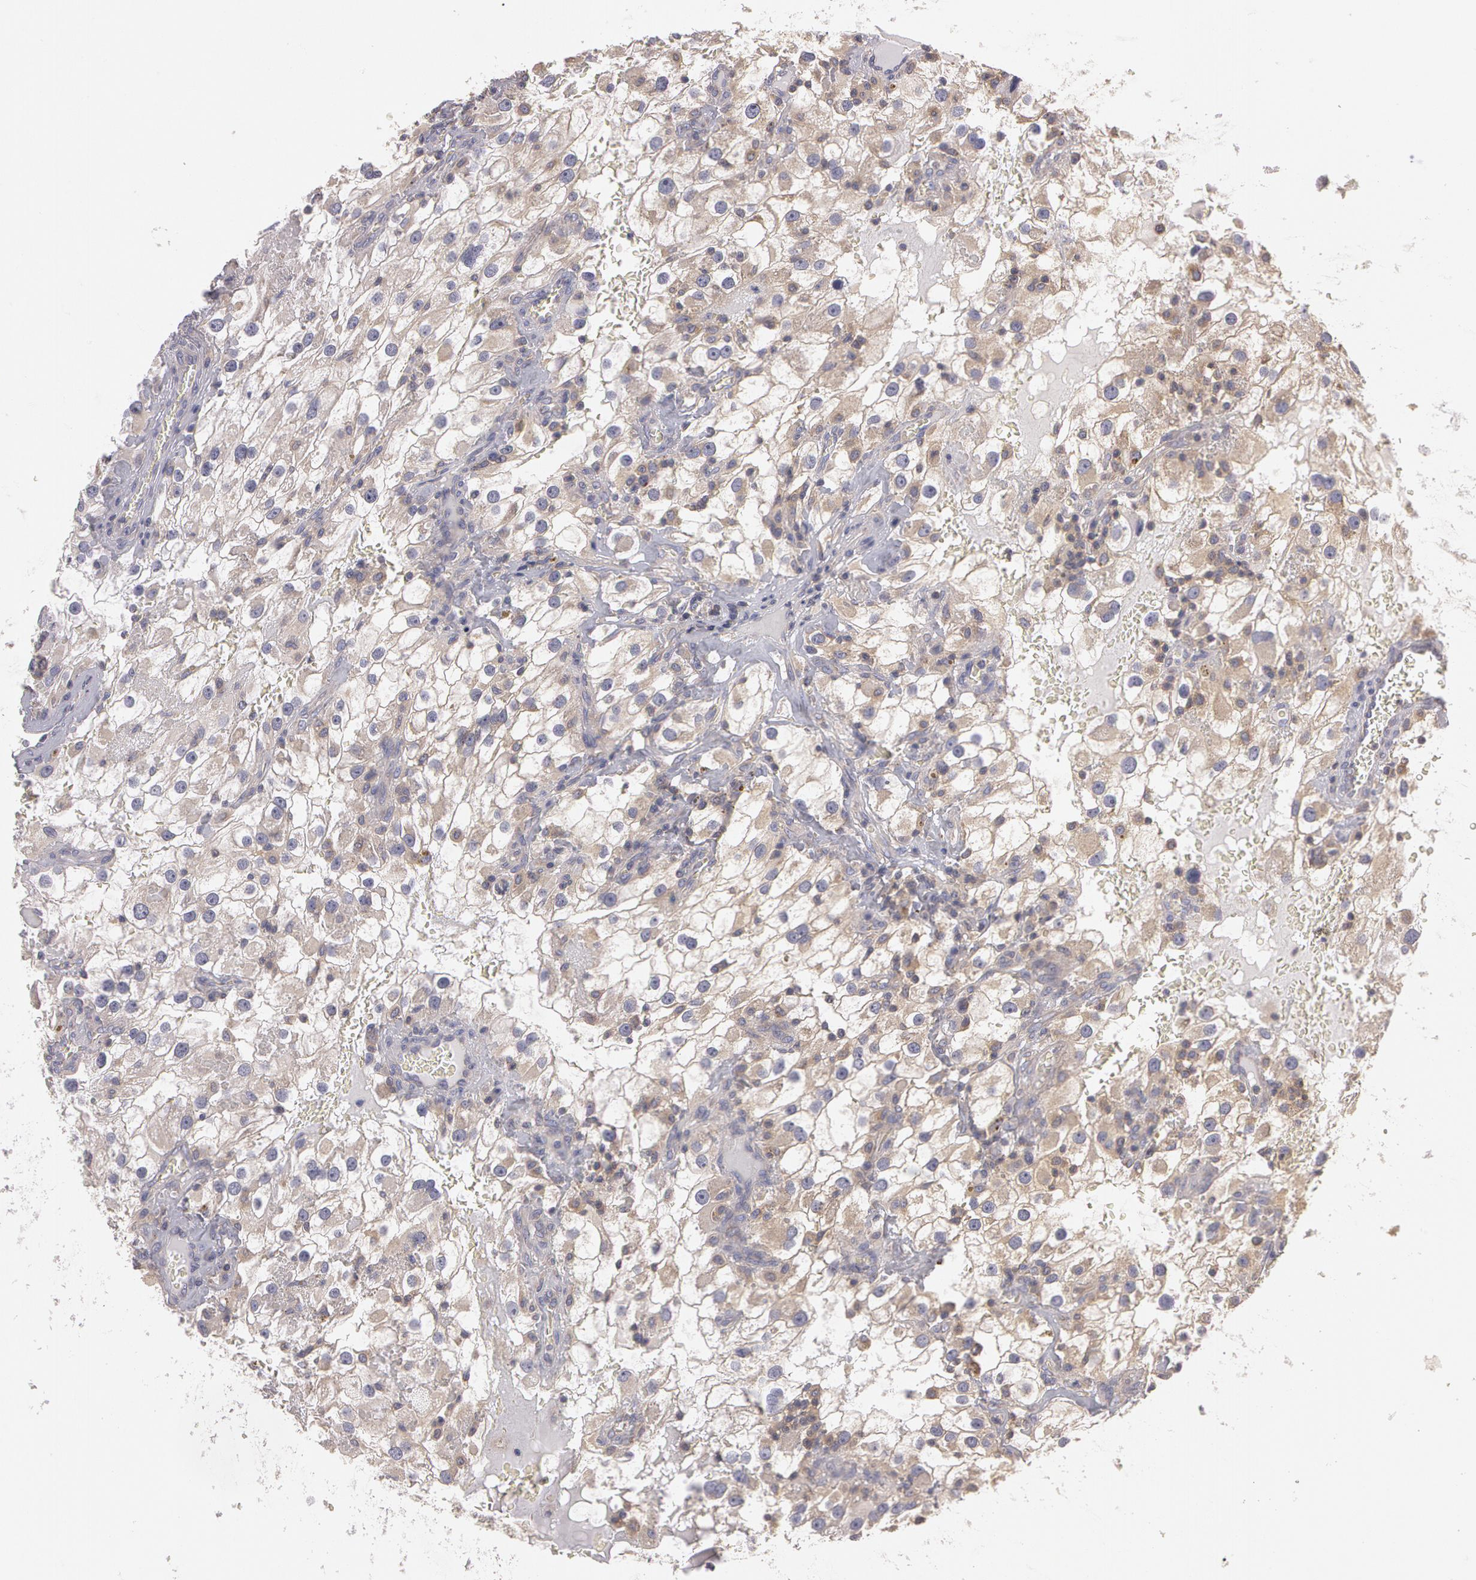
{"staining": {"intensity": "weak", "quantity": "25%-75%", "location": "cytoplasmic/membranous"}, "tissue": "renal cancer", "cell_type": "Tumor cells", "image_type": "cancer", "snomed": [{"axis": "morphology", "description": "Adenocarcinoma, NOS"}, {"axis": "topography", "description": "Kidney"}], "caption": "Immunohistochemical staining of renal adenocarcinoma exhibits low levels of weak cytoplasmic/membranous positivity in about 25%-75% of tumor cells.", "gene": "NEK9", "patient": {"sex": "female", "age": 52}}